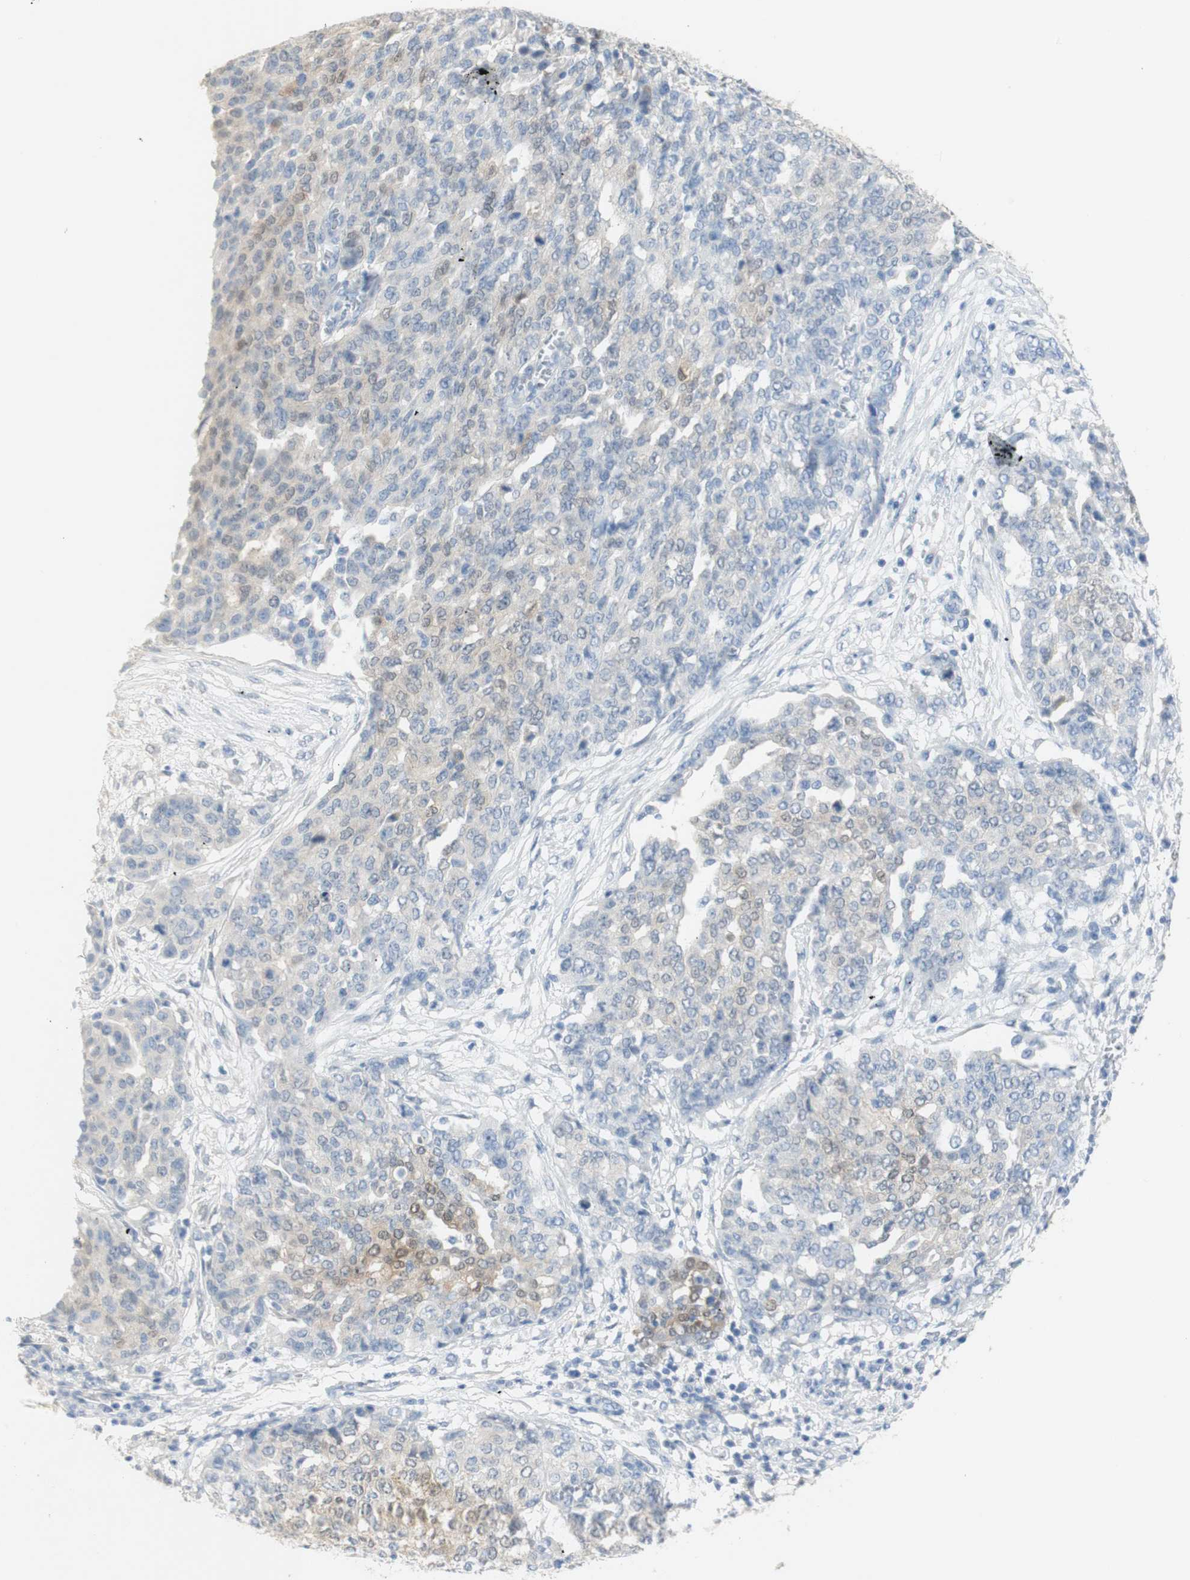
{"staining": {"intensity": "negative", "quantity": "none", "location": "none"}, "tissue": "ovarian cancer", "cell_type": "Tumor cells", "image_type": "cancer", "snomed": [{"axis": "morphology", "description": "Cystadenocarcinoma, serous, NOS"}, {"axis": "topography", "description": "Soft tissue"}, {"axis": "topography", "description": "Ovary"}], "caption": "Human ovarian cancer (serous cystadenocarcinoma) stained for a protein using immunohistochemistry shows no expression in tumor cells.", "gene": "SELENBP1", "patient": {"sex": "female", "age": 57}}